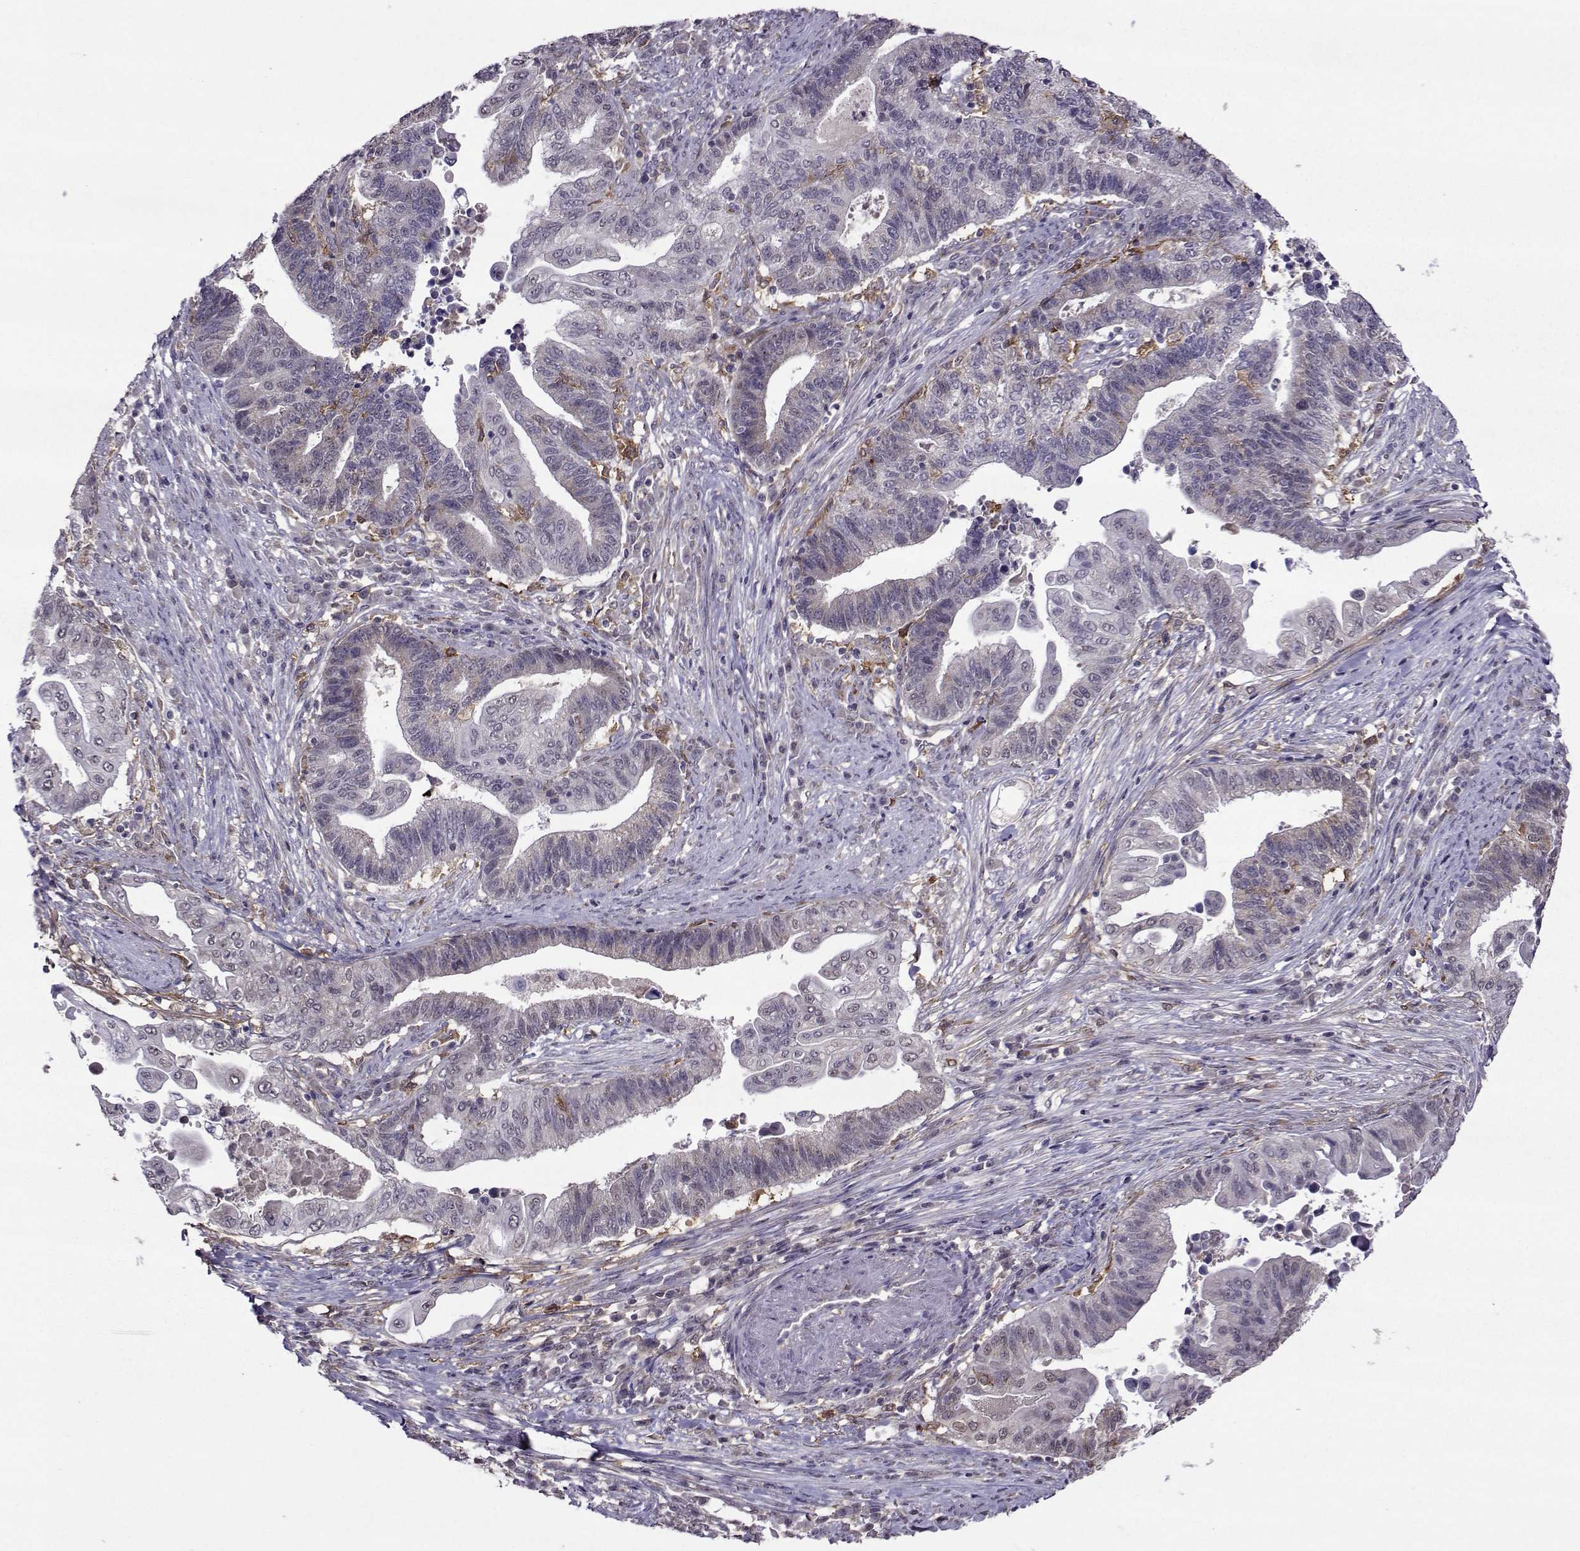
{"staining": {"intensity": "moderate", "quantity": "<25%", "location": "cytoplasmic/membranous"}, "tissue": "endometrial cancer", "cell_type": "Tumor cells", "image_type": "cancer", "snomed": [{"axis": "morphology", "description": "Adenocarcinoma, NOS"}, {"axis": "topography", "description": "Uterus"}, {"axis": "topography", "description": "Endometrium"}], "caption": "Immunohistochemistry staining of endometrial adenocarcinoma, which shows low levels of moderate cytoplasmic/membranous positivity in approximately <25% of tumor cells indicating moderate cytoplasmic/membranous protein positivity. The staining was performed using DAB (brown) for protein detection and nuclei were counterstained in hematoxylin (blue).", "gene": "DDX20", "patient": {"sex": "female", "age": 54}}